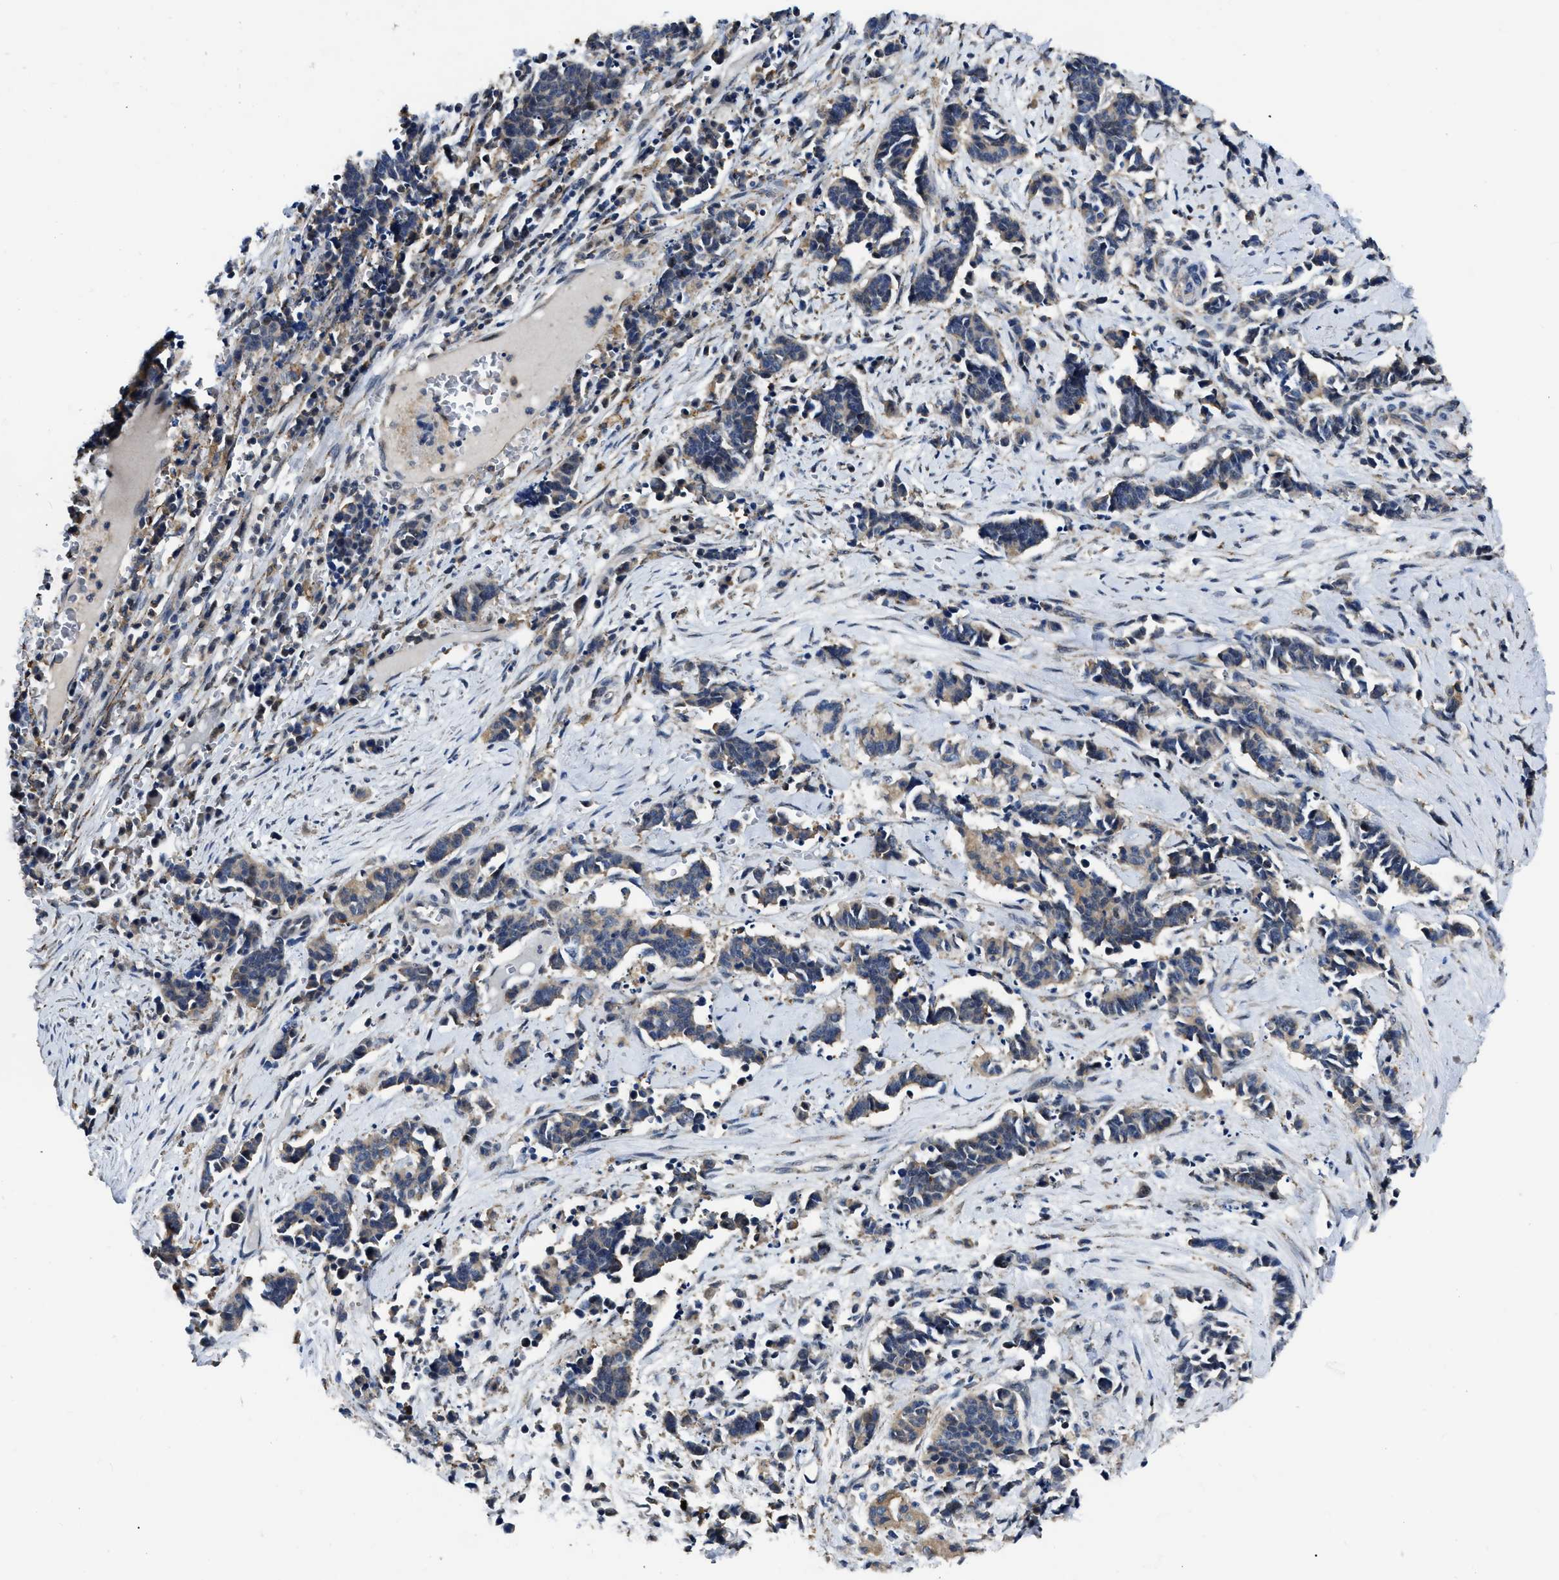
{"staining": {"intensity": "weak", "quantity": "25%-75%", "location": "cytoplasmic/membranous"}, "tissue": "cervical cancer", "cell_type": "Tumor cells", "image_type": "cancer", "snomed": [{"axis": "morphology", "description": "Squamous cell carcinoma, NOS"}, {"axis": "topography", "description": "Cervix"}], "caption": "About 25%-75% of tumor cells in human cervical cancer (squamous cell carcinoma) display weak cytoplasmic/membranous protein positivity as visualized by brown immunohistochemical staining.", "gene": "GET4", "patient": {"sex": "female", "age": 35}}